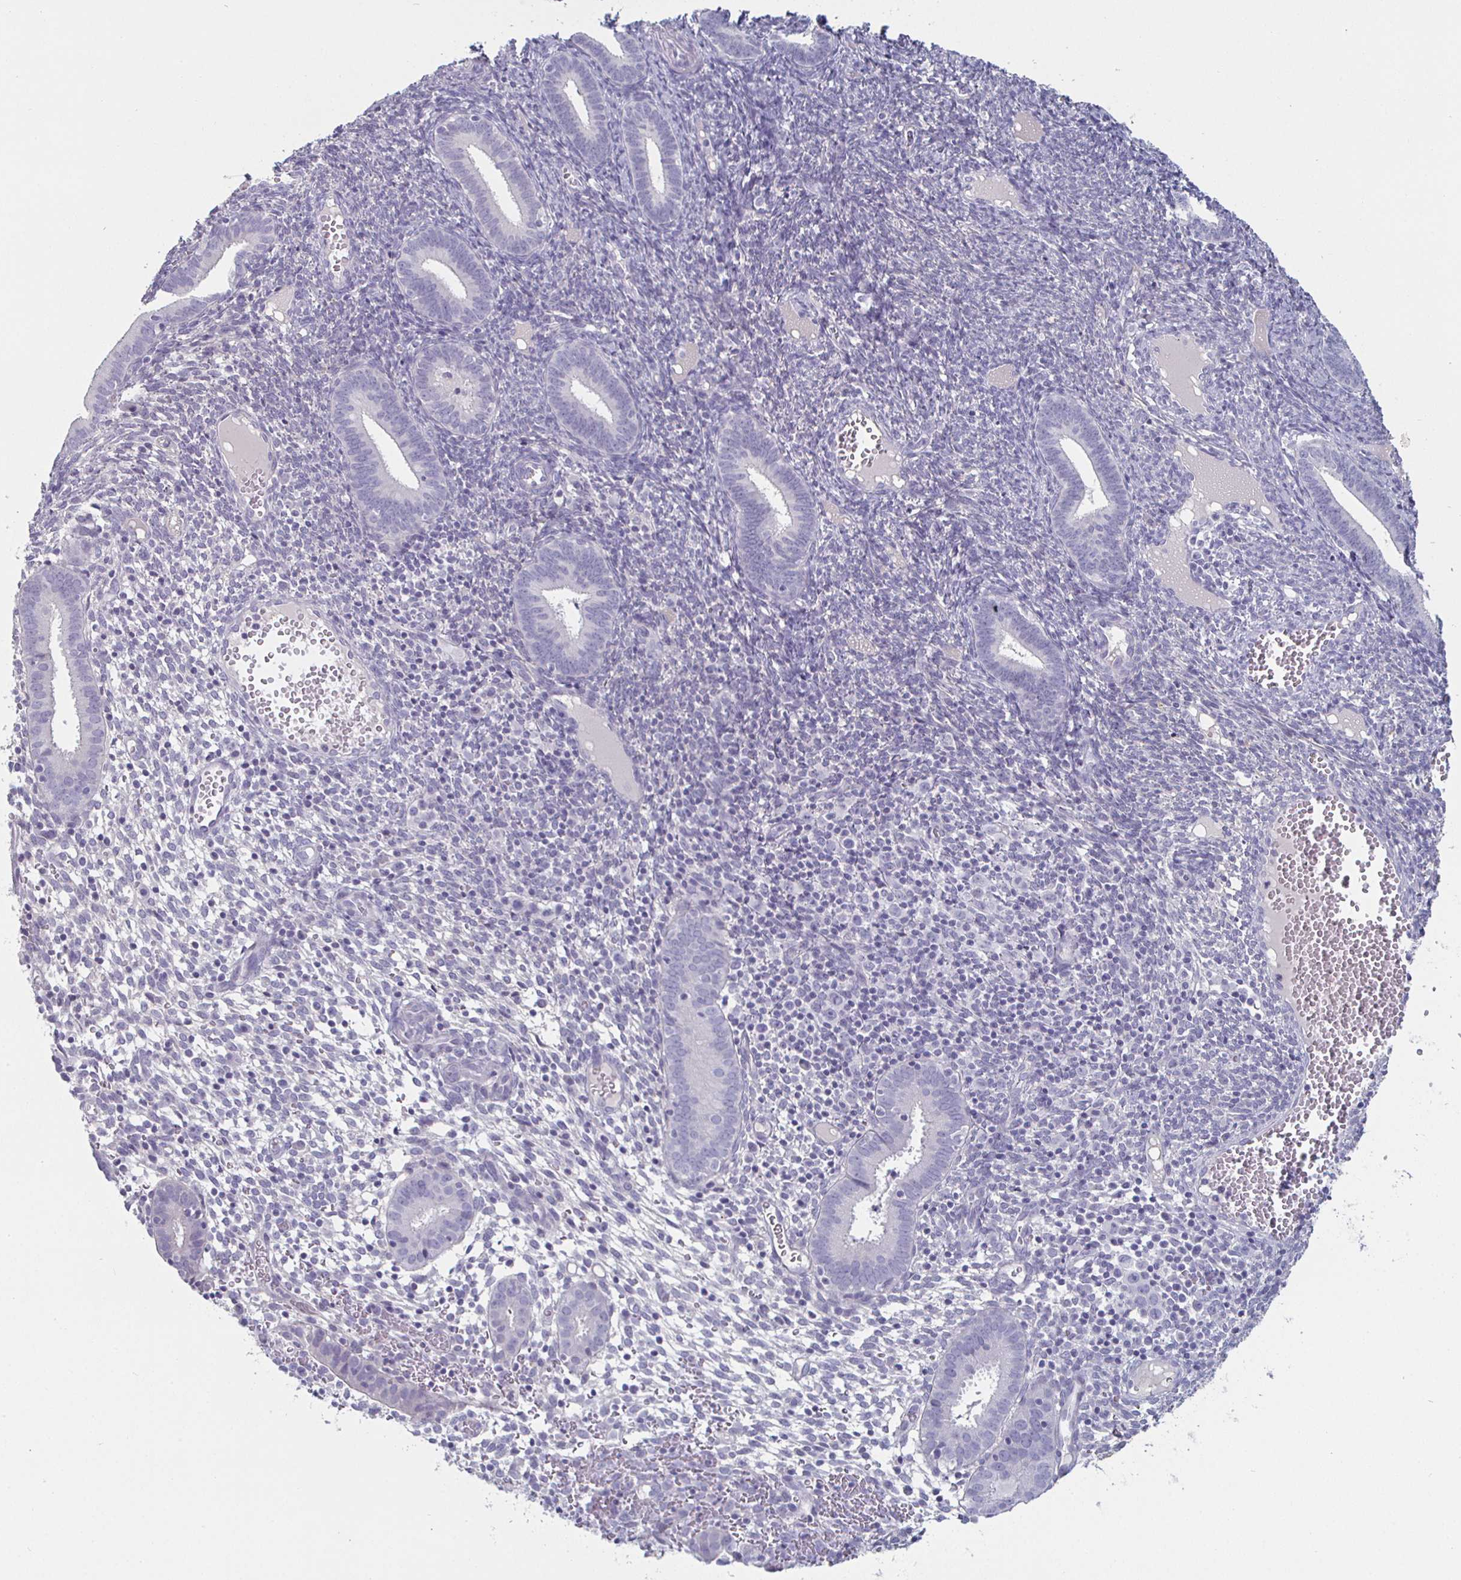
{"staining": {"intensity": "negative", "quantity": "none", "location": "none"}, "tissue": "endometrium", "cell_type": "Cells in endometrial stroma", "image_type": "normal", "snomed": [{"axis": "morphology", "description": "Normal tissue, NOS"}, {"axis": "topography", "description": "Endometrium"}], "caption": "IHC image of benign human endometrium stained for a protein (brown), which exhibits no staining in cells in endometrial stroma.", "gene": "ENPP1", "patient": {"sex": "female", "age": 41}}